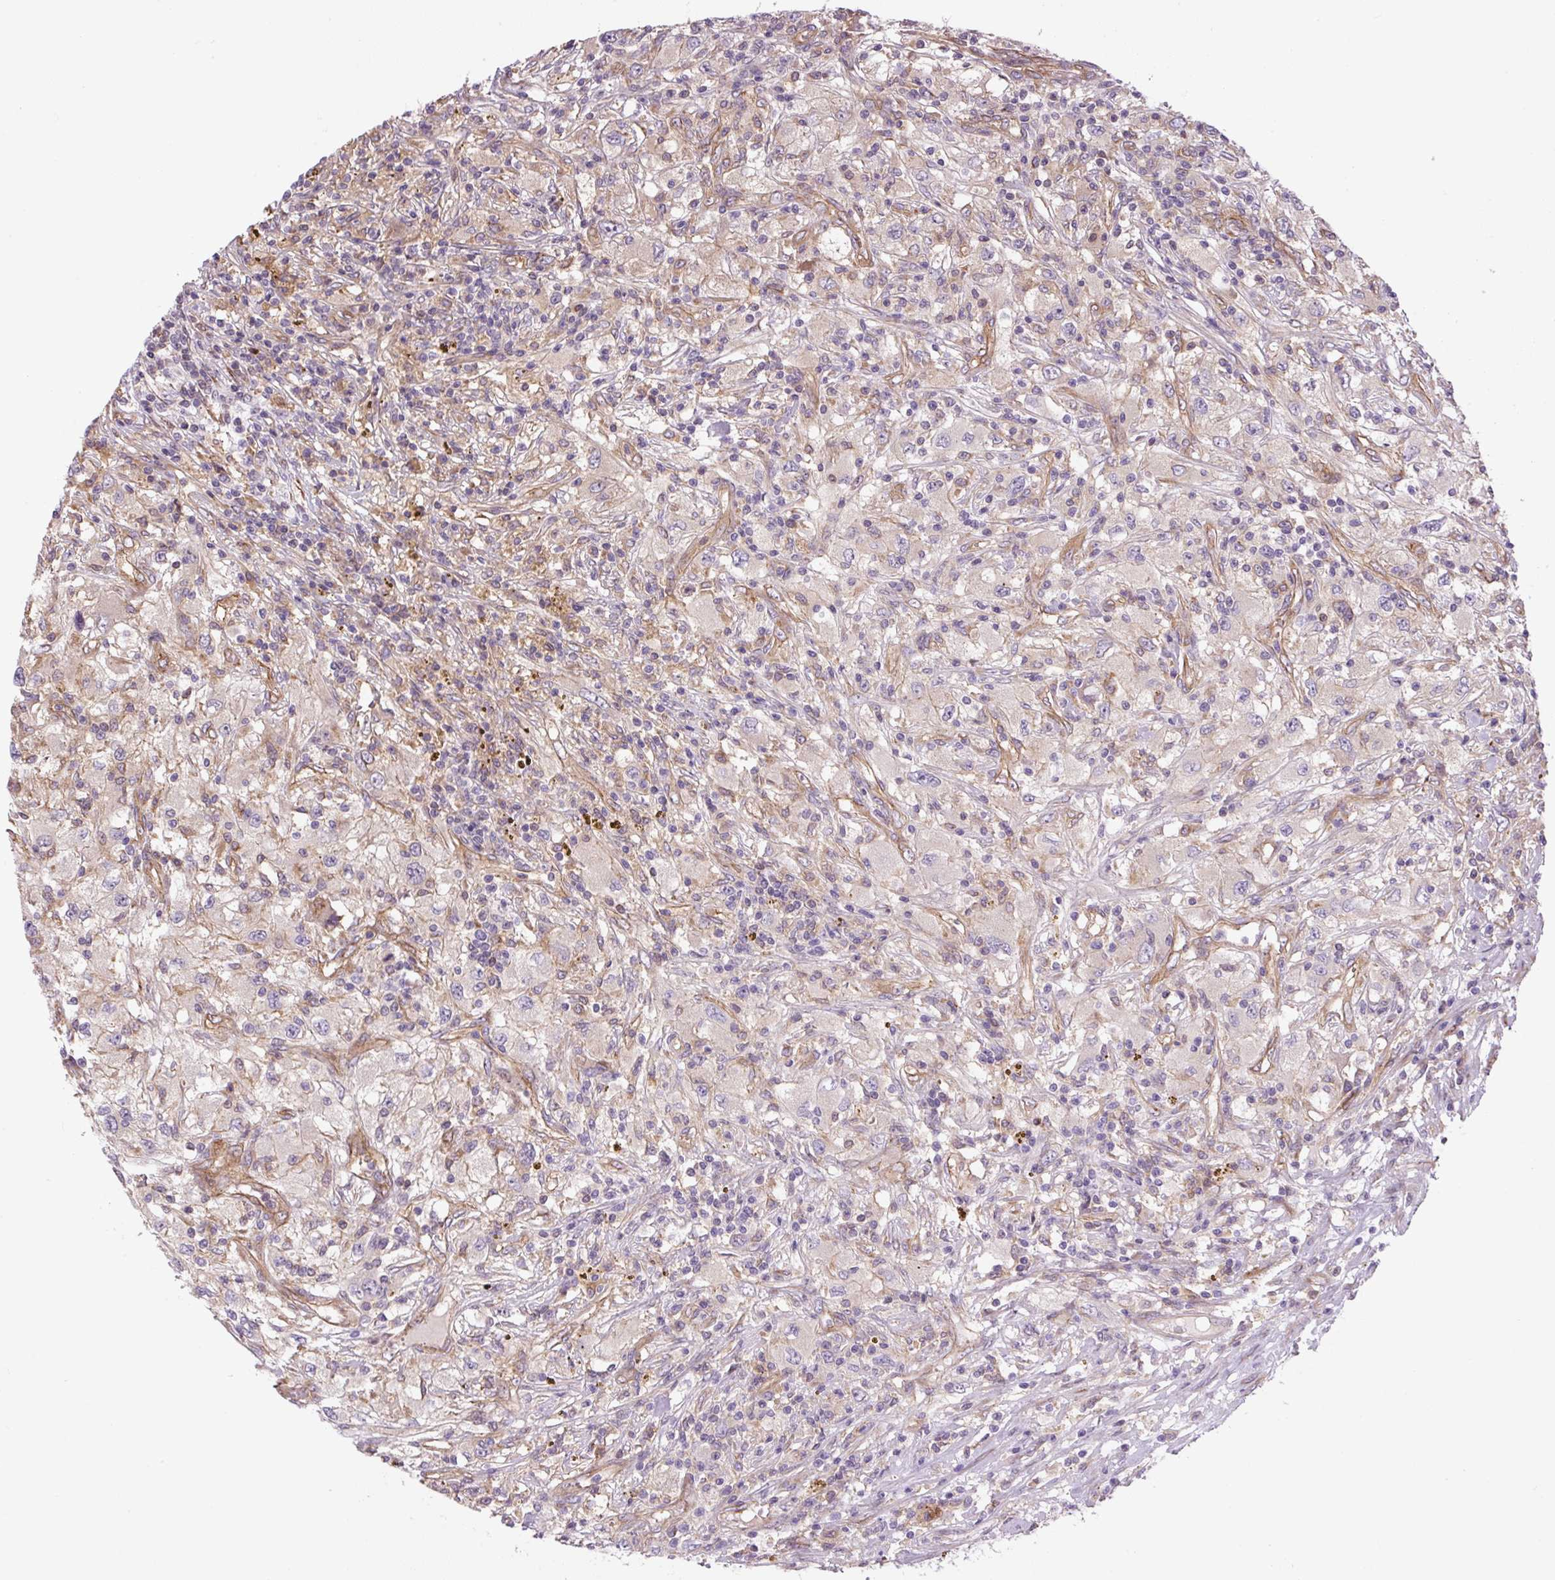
{"staining": {"intensity": "negative", "quantity": "none", "location": "none"}, "tissue": "renal cancer", "cell_type": "Tumor cells", "image_type": "cancer", "snomed": [{"axis": "morphology", "description": "Adenocarcinoma, NOS"}, {"axis": "topography", "description": "Kidney"}], "caption": "The IHC histopathology image has no significant staining in tumor cells of adenocarcinoma (renal) tissue.", "gene": "SEPTIN10", "patient": {"sex": "female", "age": 67}}